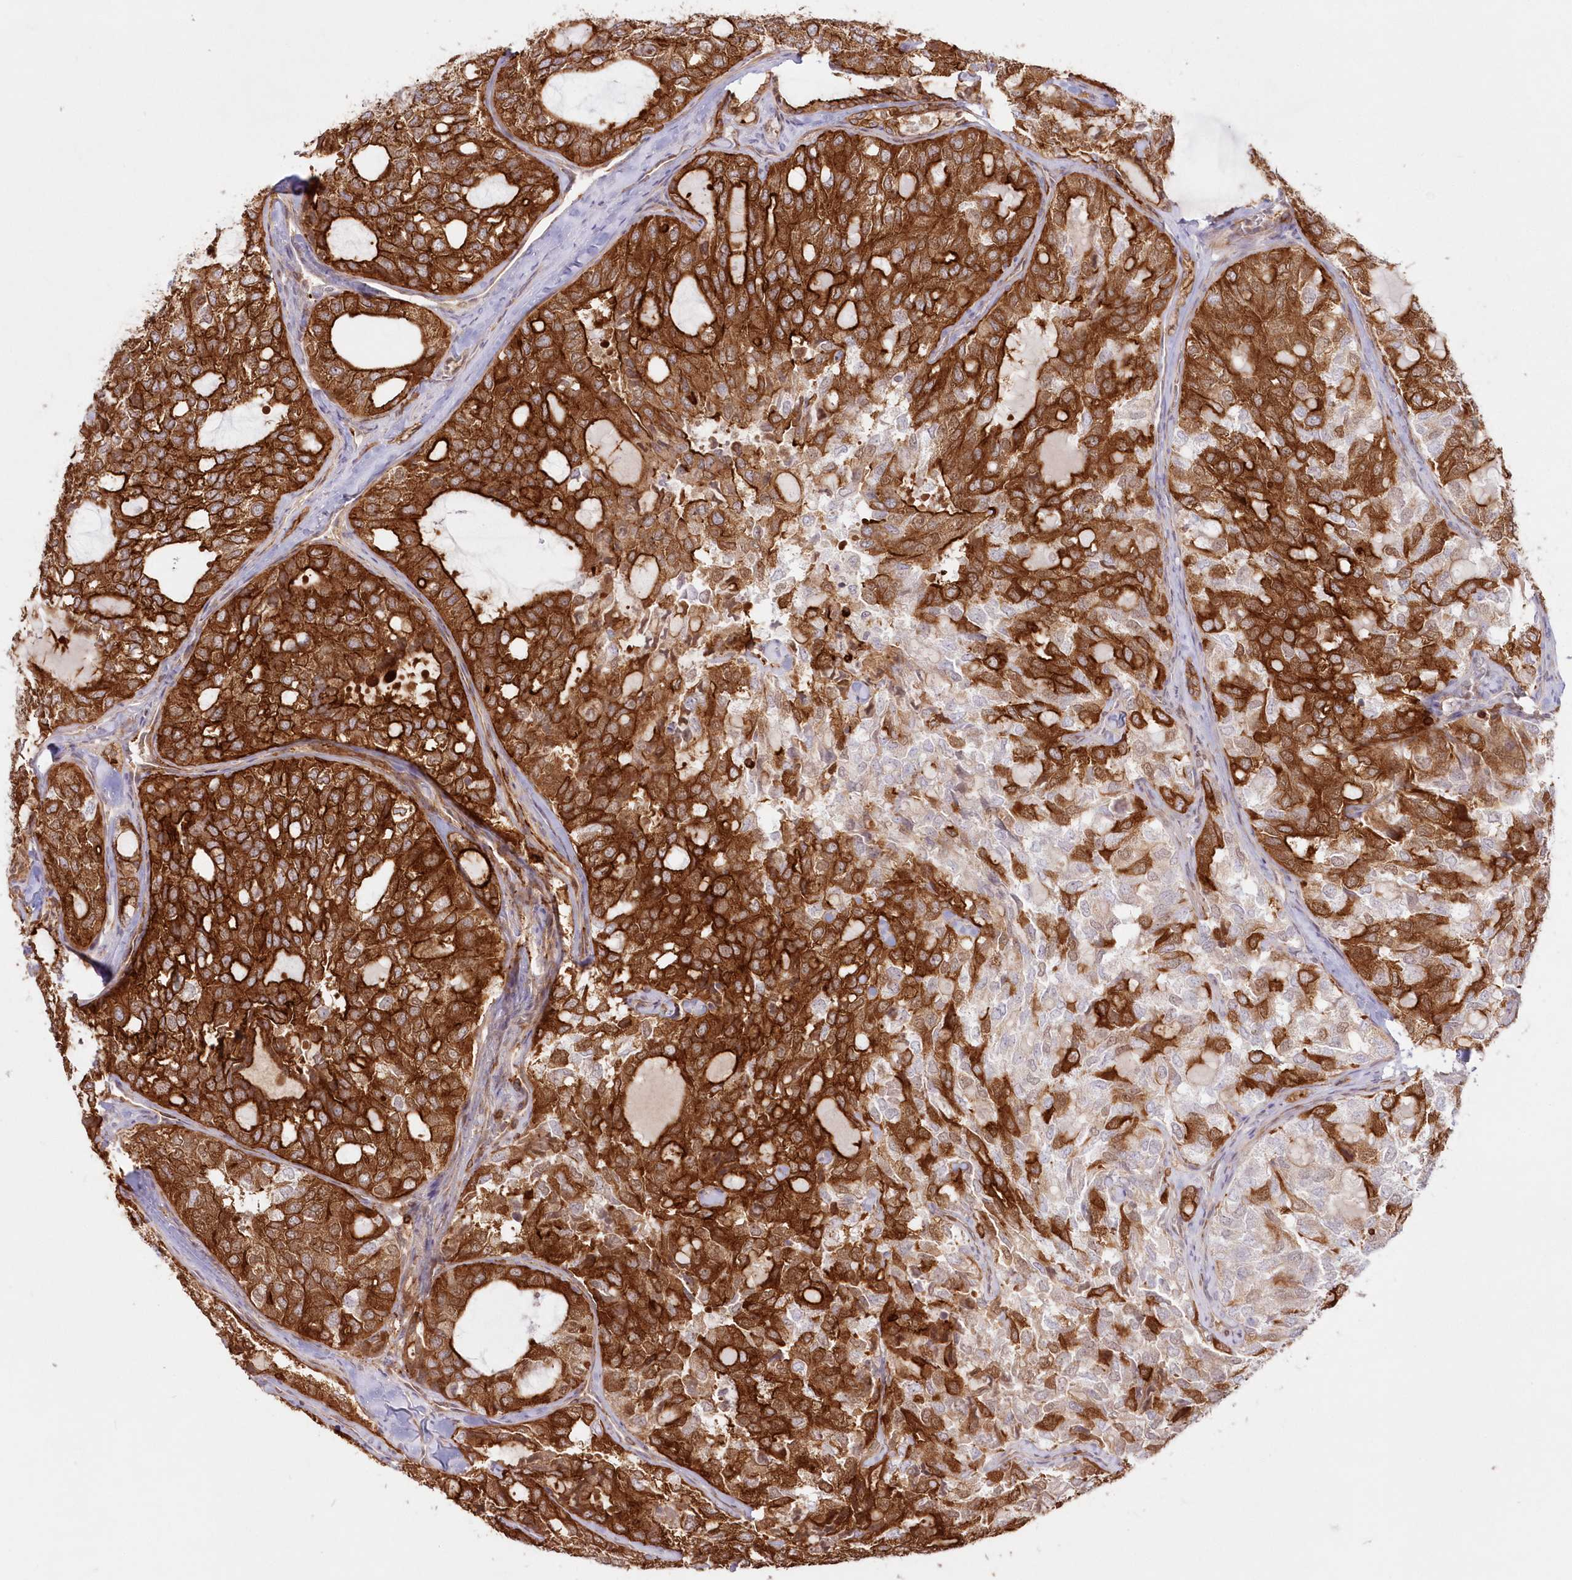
{"staining": {"intensity": "strong", "quantity": ">75%", "location": "cytoplasmic/membranous"}, "tissue": "thyroid cancer", "cell_type": "Tumor cells", "image_type": "cancer", "snomed": [{"axis": "morphology", "description": "Follicular adenoma carcinoma, NOS"}, {"axis": "topography", "description": "Thyroid gland"}], "caption": "Brown immunohistochemical staining in human thyroid cancer shows strong cytoplasmic/membranous staining in about >75% of tumor cells. The staining was performed using DAB to visualize the protein expression in brown, while the nuclei were stained in blue with hematoxylin (Magnification: 20x).", "gene": "AFAP1L2", "patient": {"sex": "male", "age": 75}}